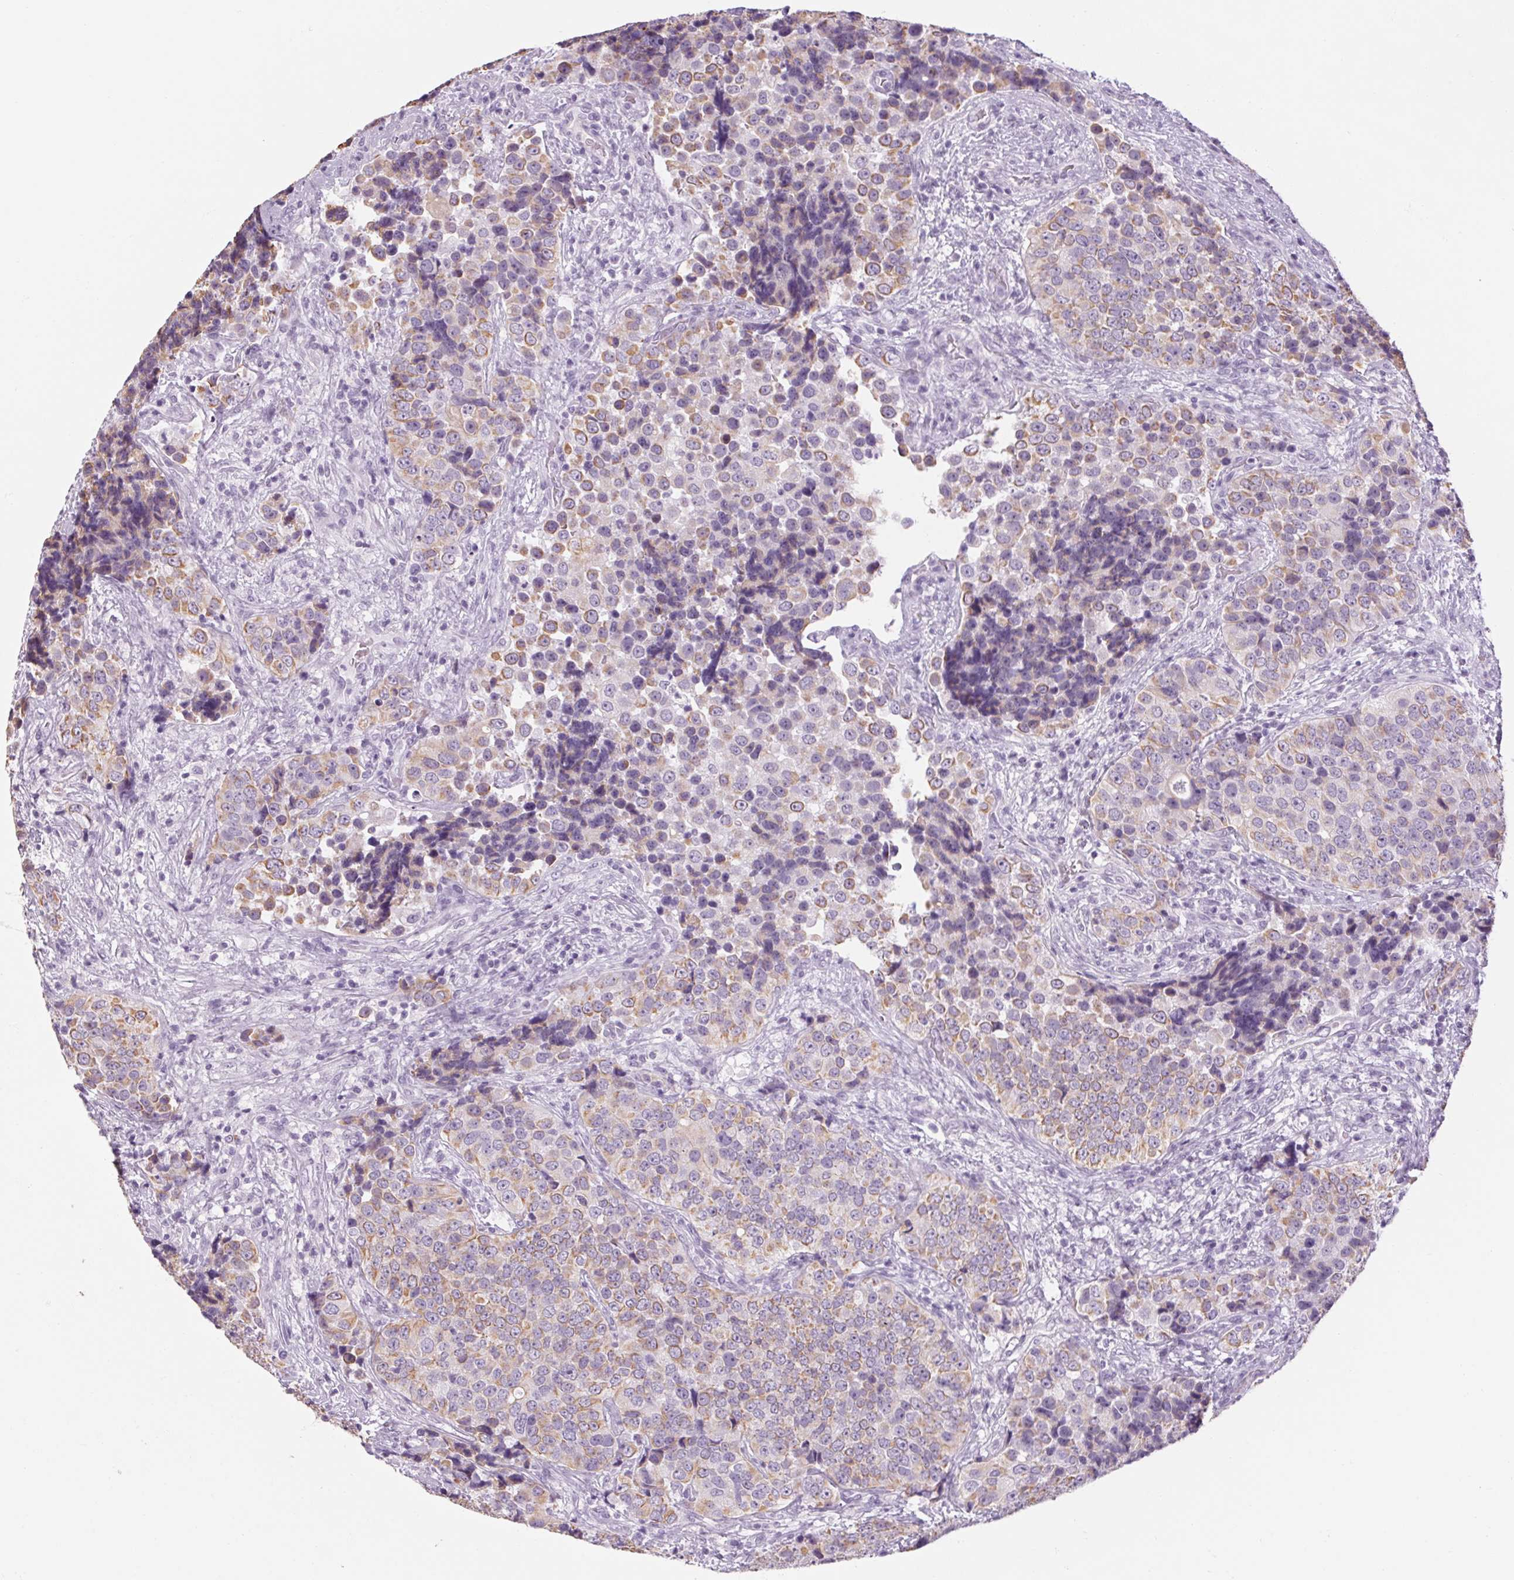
{"staining": {"intensity": "weak", "quantity": "25%-75%", "location": "cytoplasmic/membranous"}, "tissue": "urothelial cancer", "cell_type": "Tumor cells", "image_type": "cancer", "snomed": [{"axis": "morphology", "description": "Urothelial carcinoma, NOS"}, {"axis": "topography", "description": "Urinary bladder"}], "caption": "Tumor cells reveal low levels of weak cytoplasmic/membranous positivity in about 25%-75% of cells in human urothelial cancer.", "gene": "RPTN", "patient": {"sex": "male", "age": 52}}